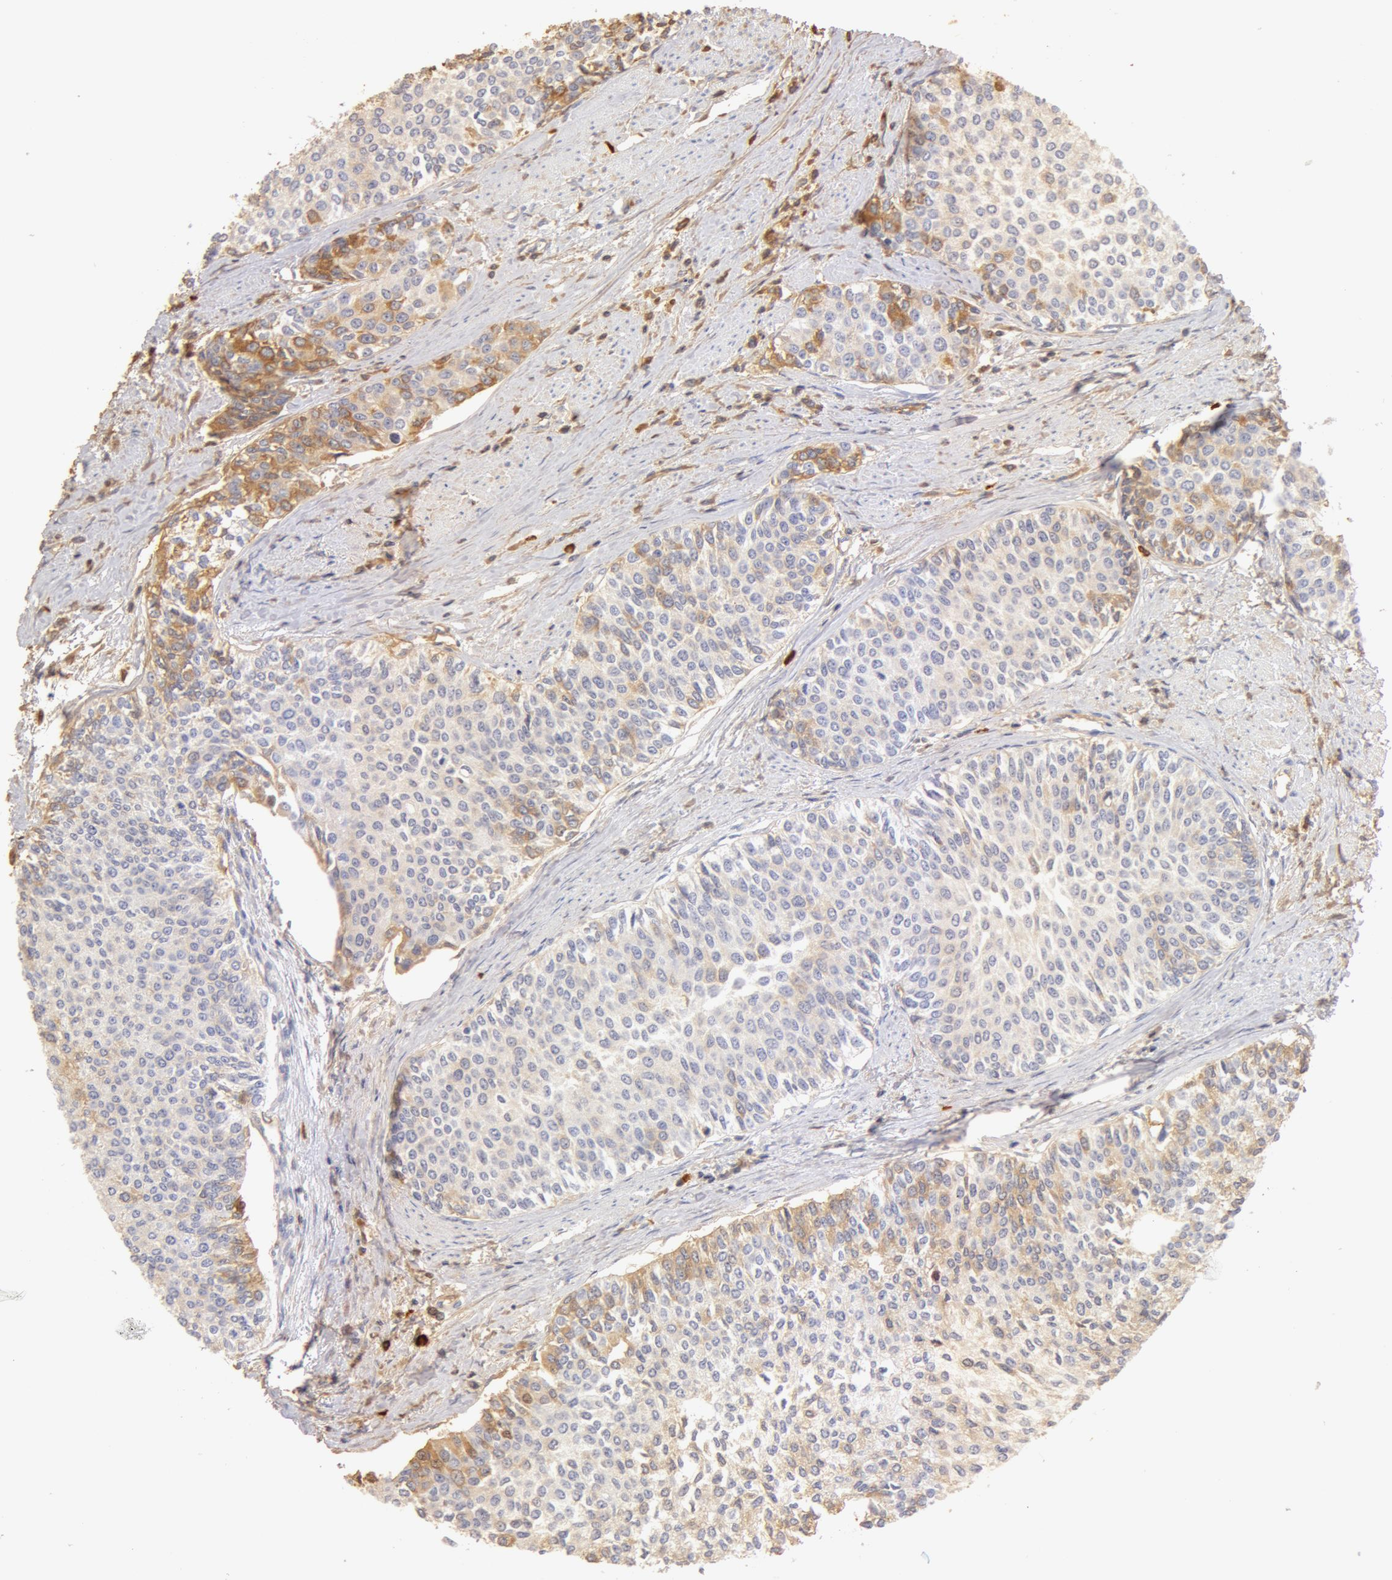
{"staining": {"intensity": "moderate", "quantity": ">75%", "location": "cytoplasmic/membranous"}, "tissue": "urothelial cancer", "cell_type": "Tumor cells", "image_type": "cancer", "snomed": [{"axis": "morphology", "description": "Urothelial carcinoma, Low grade"}, {"axis": "topography", "description": "Urinary bladder"}], "caption": "Tumor cells reveal medium levels of moderate cytoplasmic/membranous positivity in approximately >75% of cells in urothelial cancer.", "gene": "TF", "patient": {"sex": "female", "age": 73}}